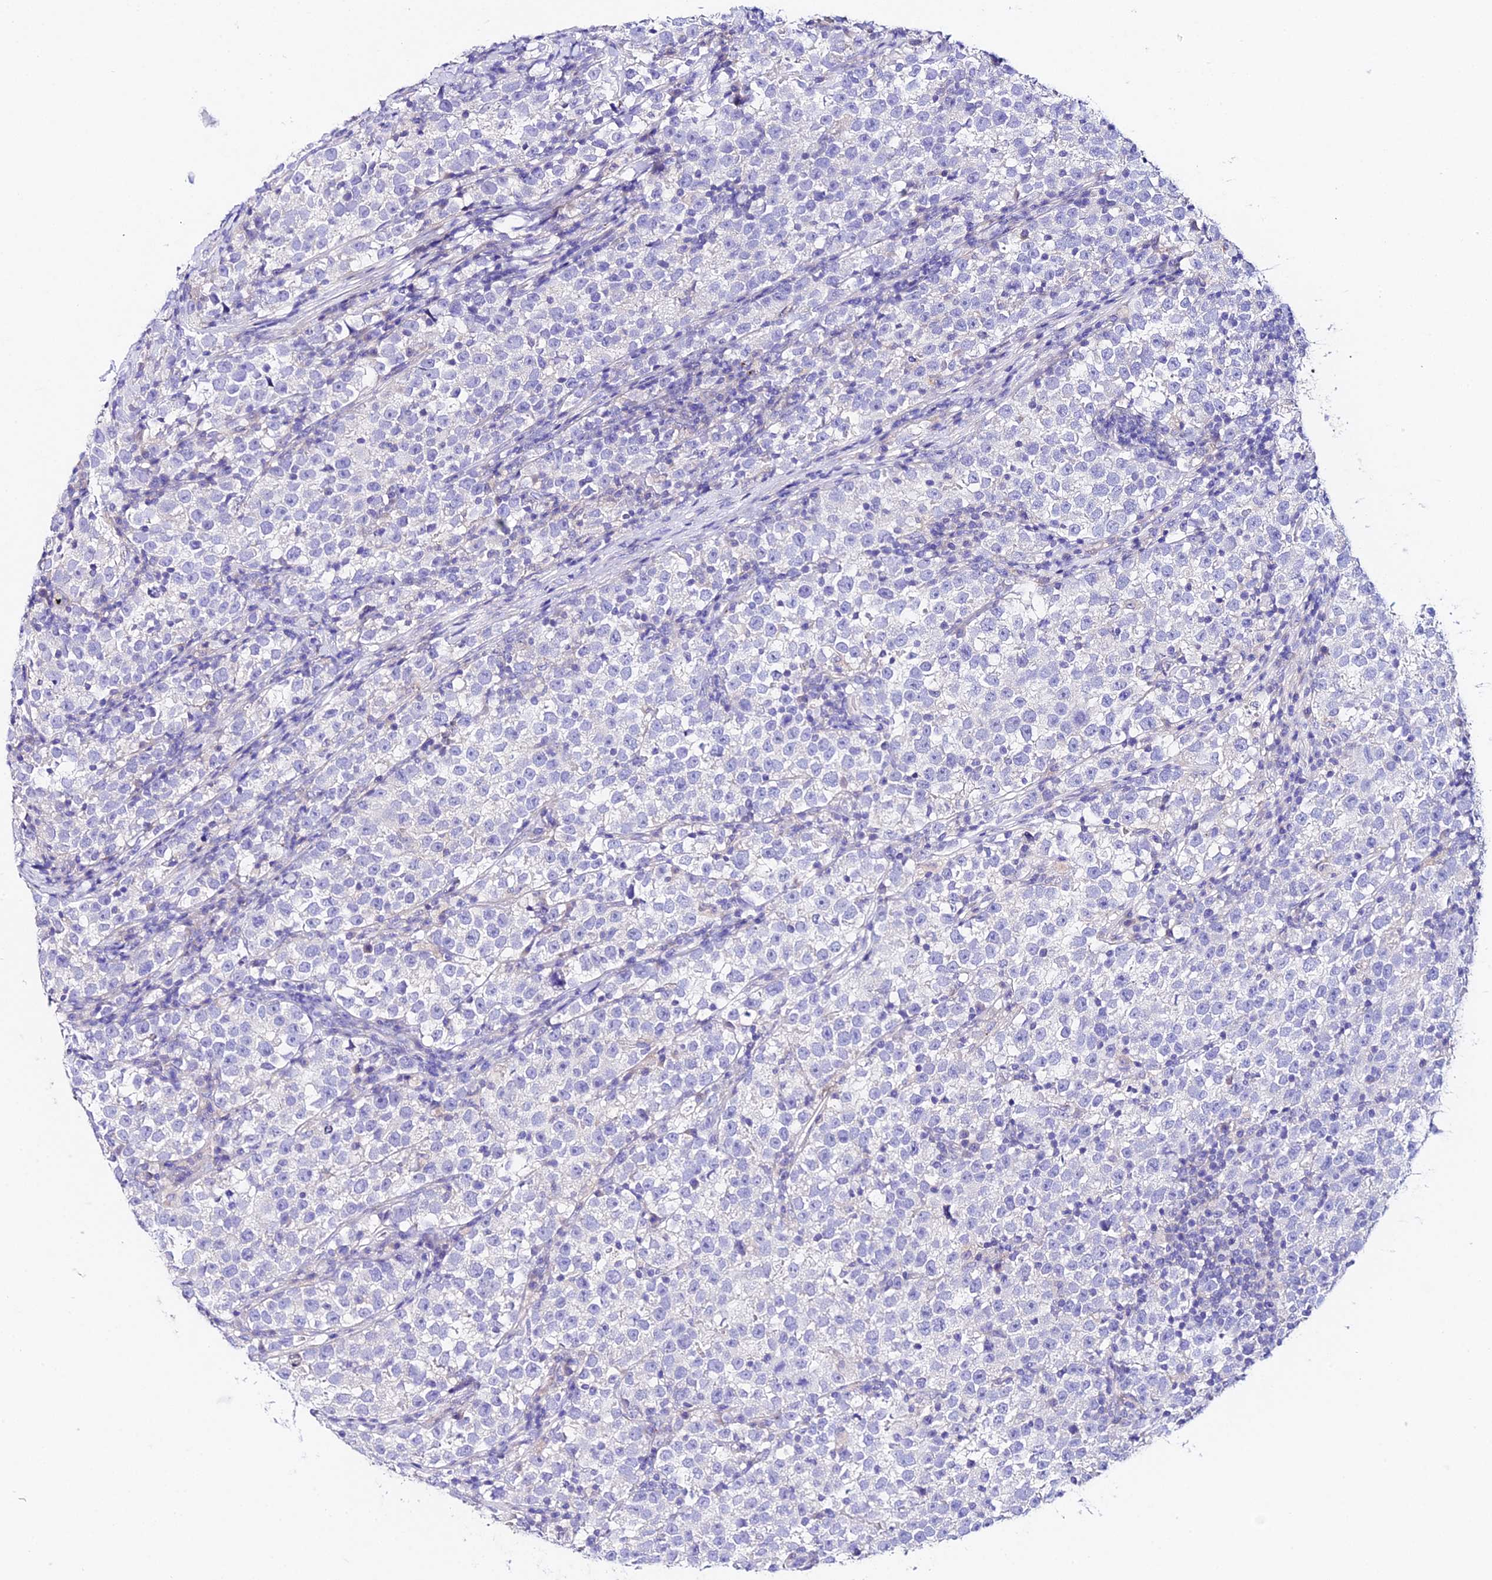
{"staining": {"intensity": "negative", "quantity": "none", "location": "none"}, "tissue": "testis cancer", "cell_type": "Tumor cells", "image_type": "cancer", "snomed": [{"axis": "morphology", "description": "Normal tissue, NOS"}, {"axis": "morphology", "description": "Seminoma, NOS"}, {"axis": "topography", "description": "Testis"}], "caption": "Immunohistochemistry of human testis cancer shows no expression in tumor cells.", "gene": "TMEM117", "patient": {"sex": "male", "age": 43}}